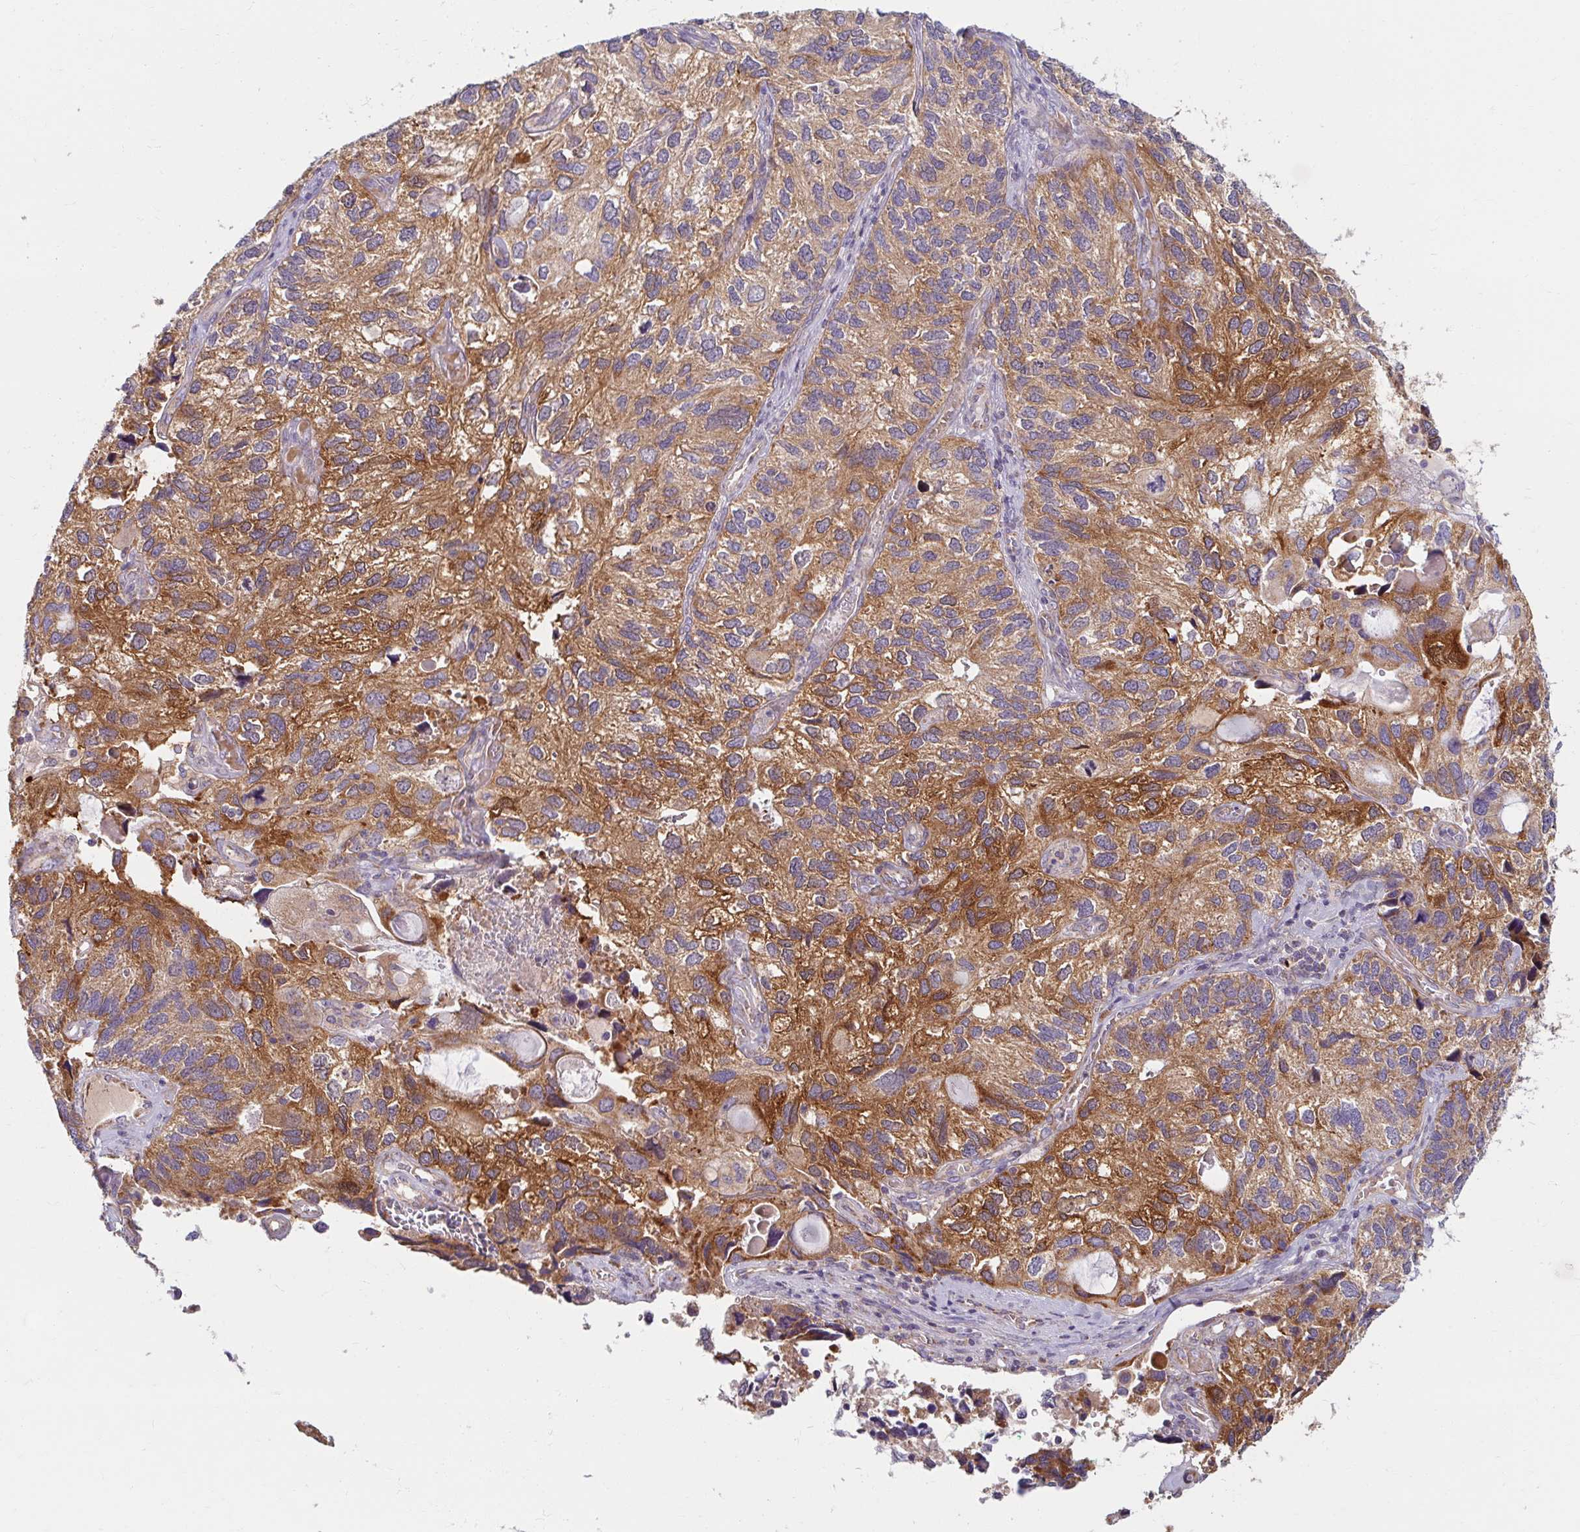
{"staining": {"intensity": "moderate", "quantity": "25%-75%", "location": "cytoplasmic/membranous"}, "tissue": "endometrial cancer", "cell_type": "Tumor cells", "image_type": "cancer", "snomed": [{"axis": "morphology", "description": "Carcinoma, NOS"}, {"axis": "topography", "description": "Uterus"}], "caption": "Carcinoma (endometrial) stained with IHC shows moderate cytoplasmic/membranous expression in about 25%-75% of tumor cells.", "gene": "SKP2", "patient": {"sex": "female", "age": 76}}